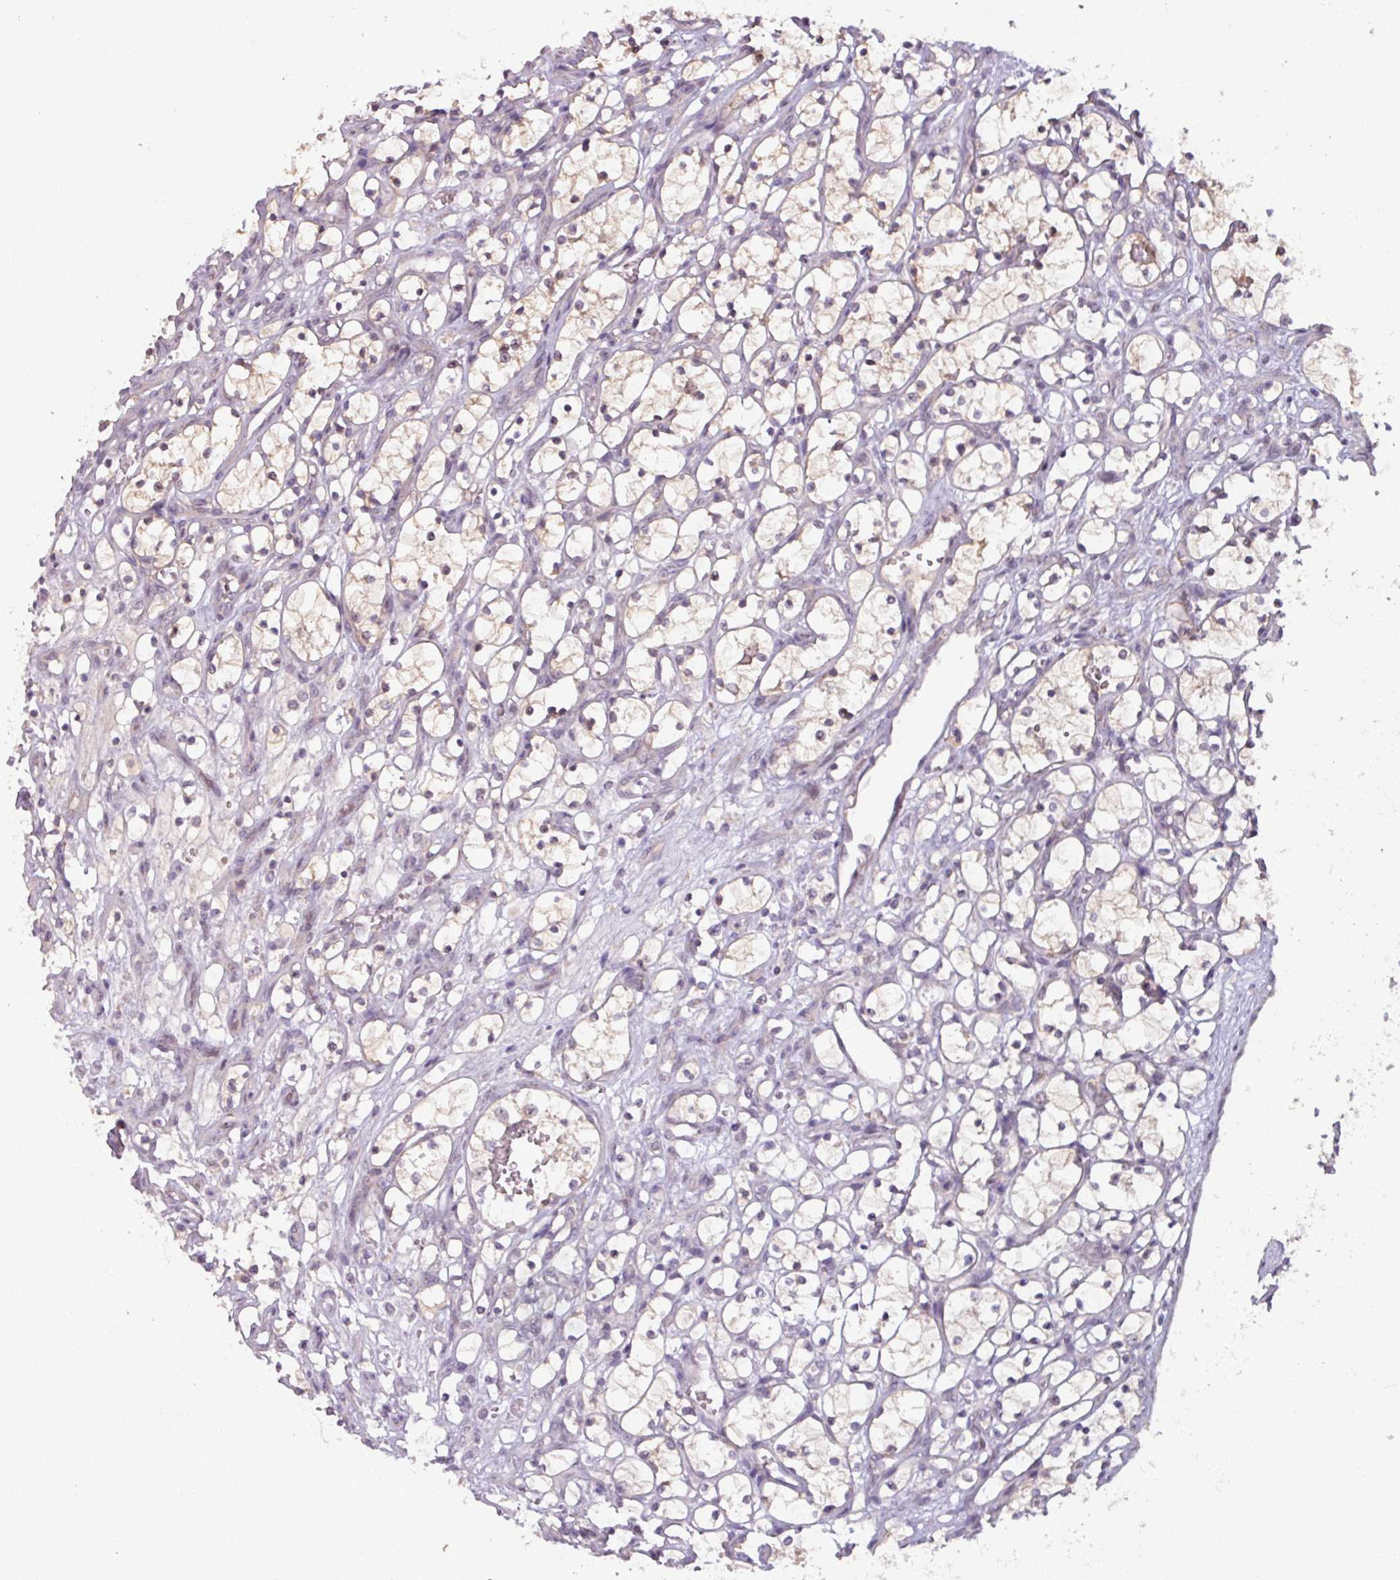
{"staining": {"intensity": "negative", "quantity": "none", "location": "none"}, "tissue": "renal cancer", "cell_type": "Tumor cells", "image_type": "cancer", "snomed": [{"axis": "morphology", "description": "Adenocarcinoma, NOS"}, {"axis": "topography", "description": "Kidney"}], "caption": "Immunohistochemical staining of renal cancer exhibits no significant staining in tumor cells.", "gene": "OGFOD3", "patient": {"sex": "female", "age": 69}}